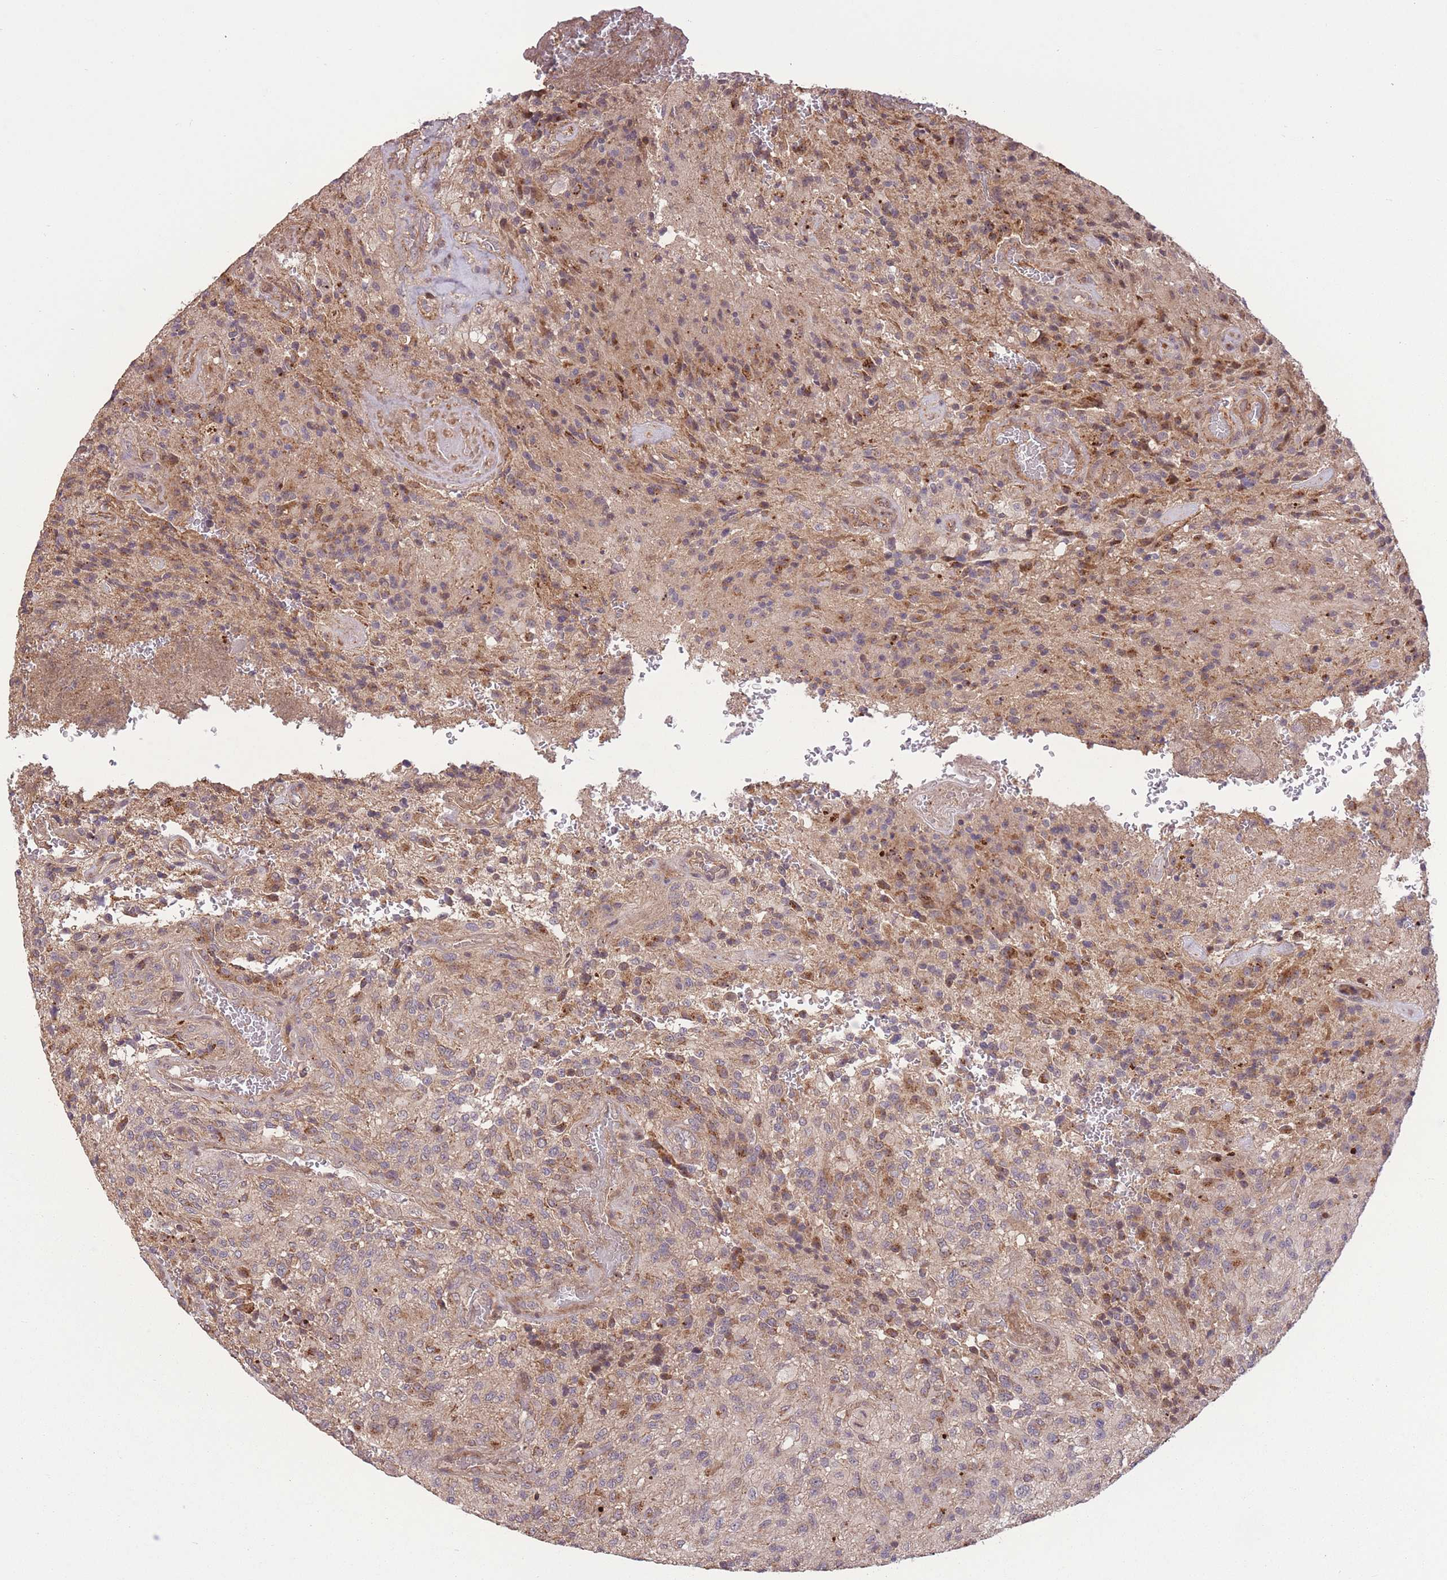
{"staining": {"intensity": "weak", "quantity": "<25%", "location": "cytoplasmic/membranous,nuclear"}, "tissue": "glioma", "cell_type": "Tumor cells", "image_type": "cancer", "snomed": [{"axis": "morphology", "description": "Normal tissue, NOS"}, {"axis": "morphology", "description": "Glioma, malignant, High grade"}, {"axis": "topography", "description": "Cerebral cortex"}], "caption": "Micrograph shows no significant protein staining in tumor cells of glioma.", "gene": "POLR3F", "patient": {"sex": "male", "age": 56}}